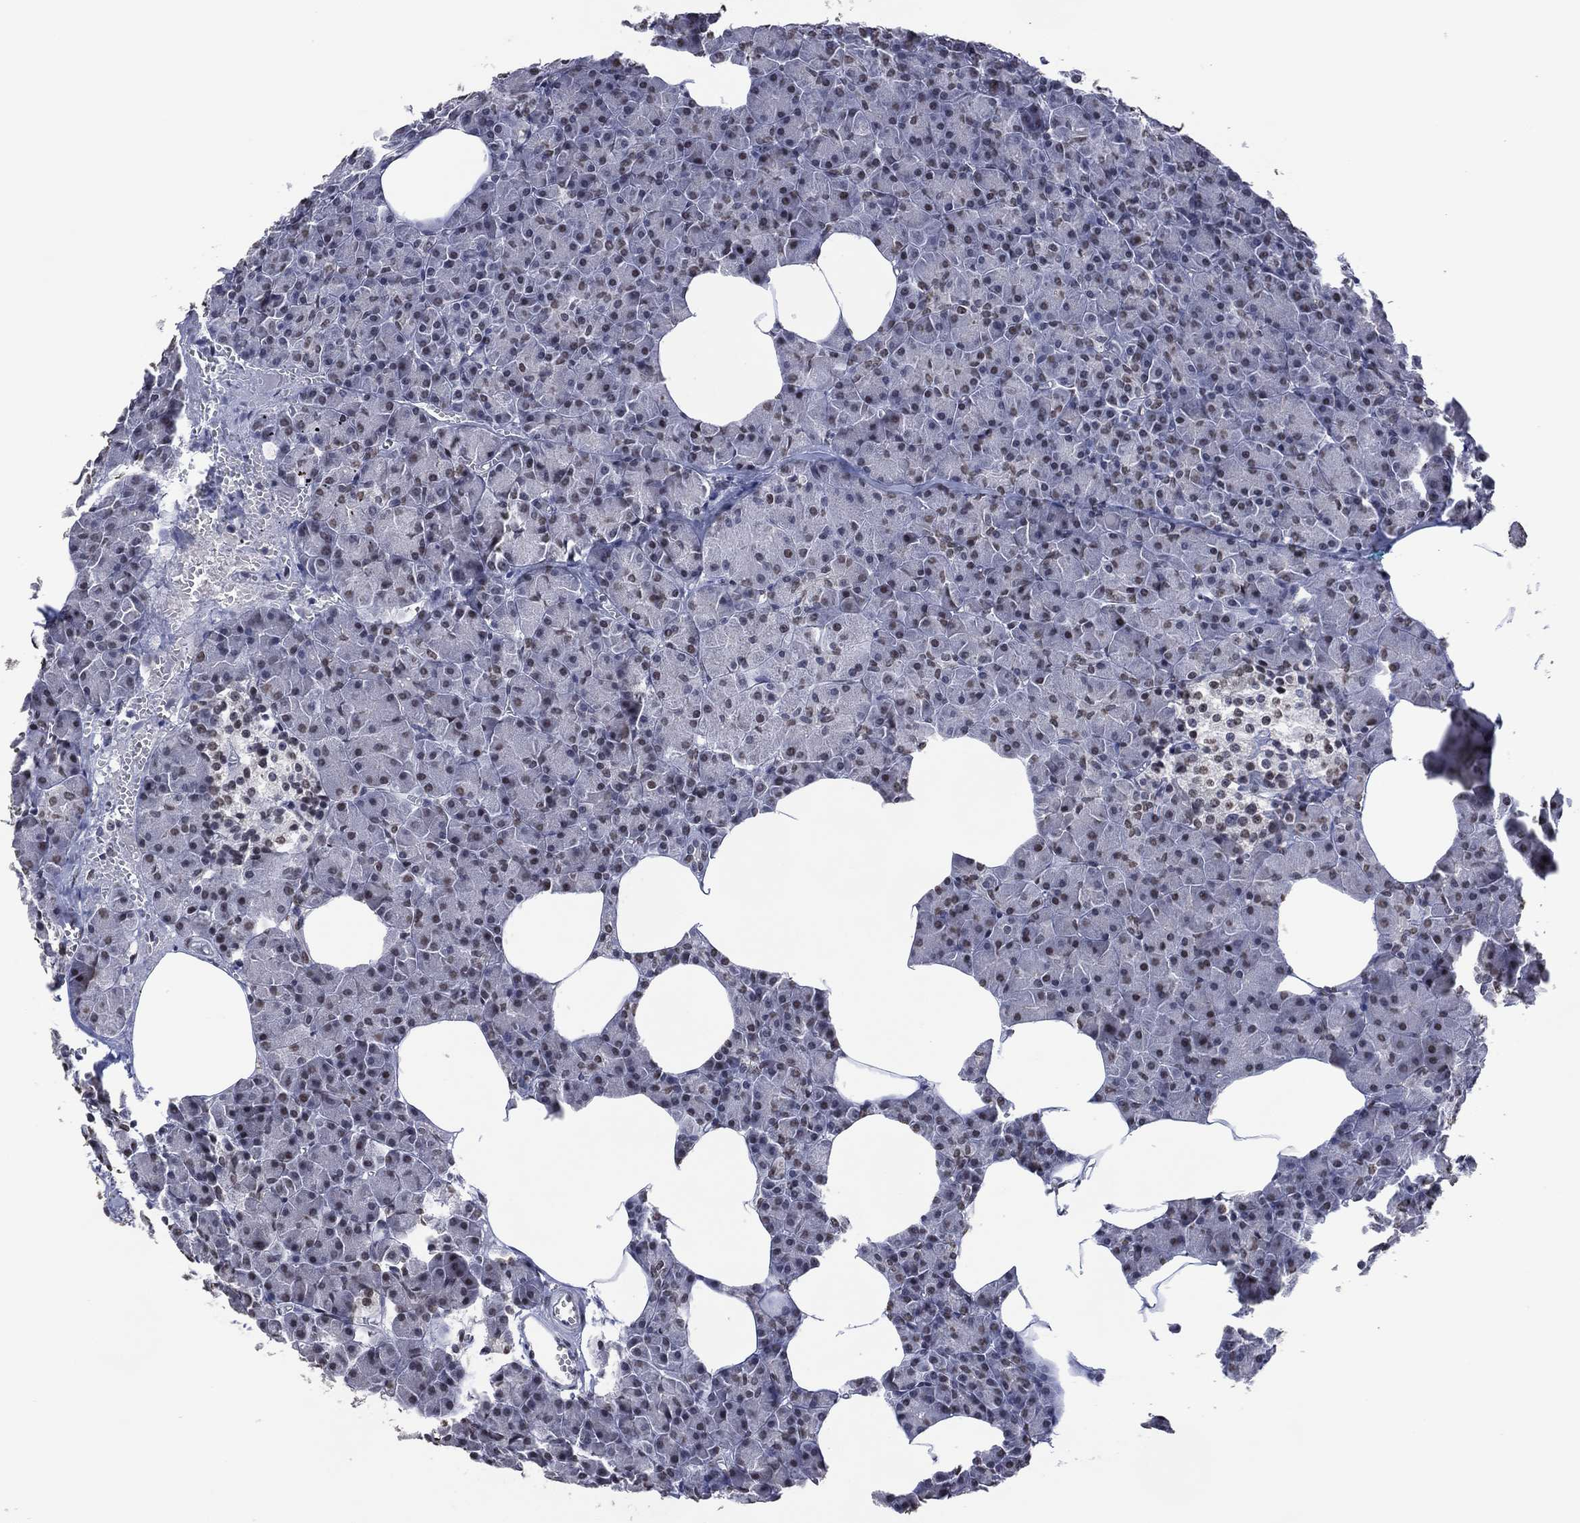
{"staining": {"intensity": "moderate", "quantity": "<25%", "location": "nuclear"}, "tissue": "pancreas", "cell_type": "Exocrine glandular cells", "image_type": "normal", "snomed": [{"axis": "morphology", "description": "Normal tissue, NOS"}, {"axis": "topography", "description": "Pancreas"}], "caption": "Pancreas stained for a protein demonstrates moderate nuclear positivity in exocrine glandular cells. The staining is performed using DAB brown chromogen to label protein expression. The nuclei are counter-stained blue using hematoxylin.", "gene": "EHMT1", "patient": {"sex": "female", "age": 45}}